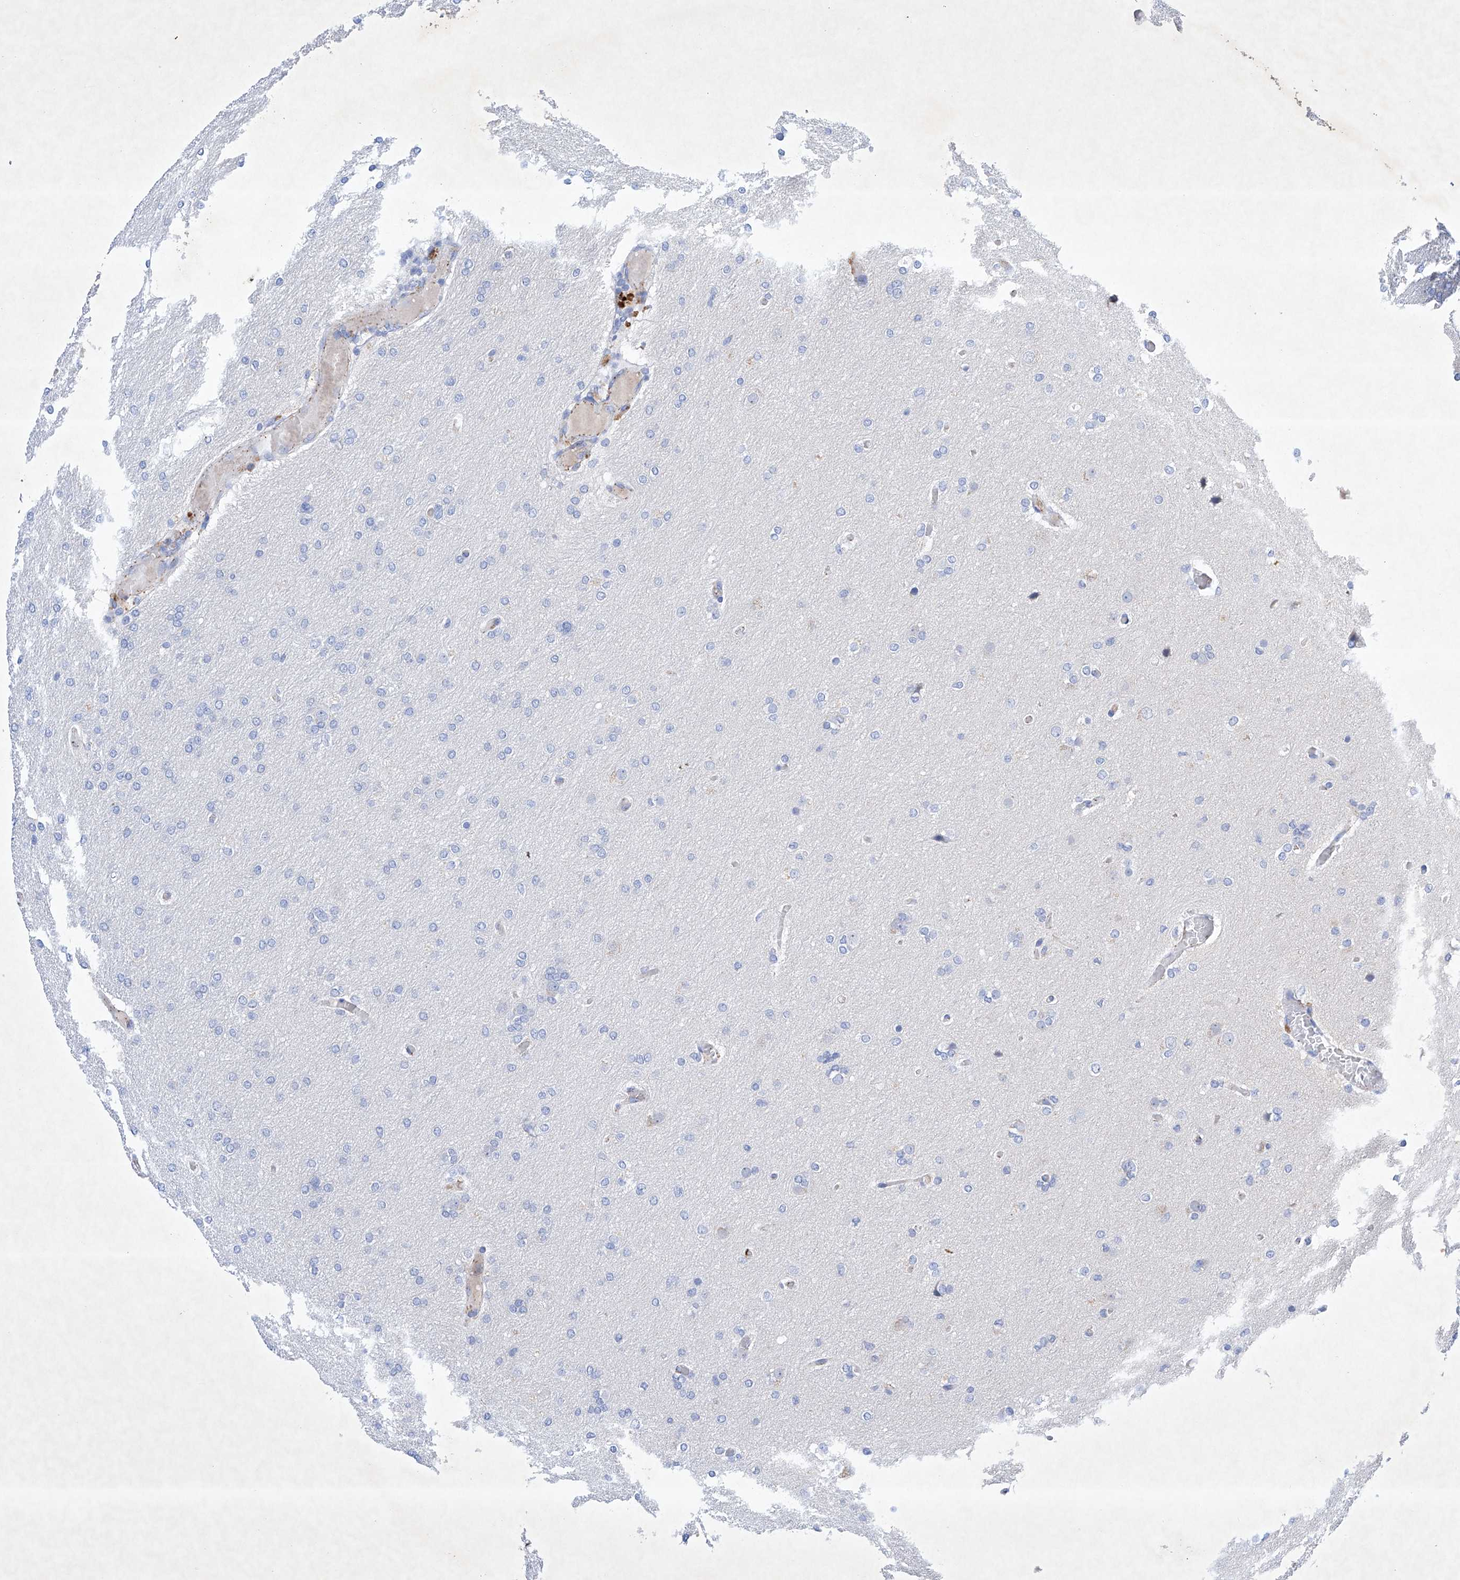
{"staining": {"intensity": "negative", "quantity": "none", "location": "none"}, "tissue": "glioma", "cell_type": "Tumor cells", "image_type": "cancer", "snomed": [{"axis": "morphology", "description": "Glioma, malignant, High grade"}, {"axis": "topography", "description": "Cerebral cortex"}], "caption": "A photomicrograph of glioma stained for a protein shows no brown staining in tumor cells.", "gene": "ETV7", "patient": {"sex": "female", "age": 36}}